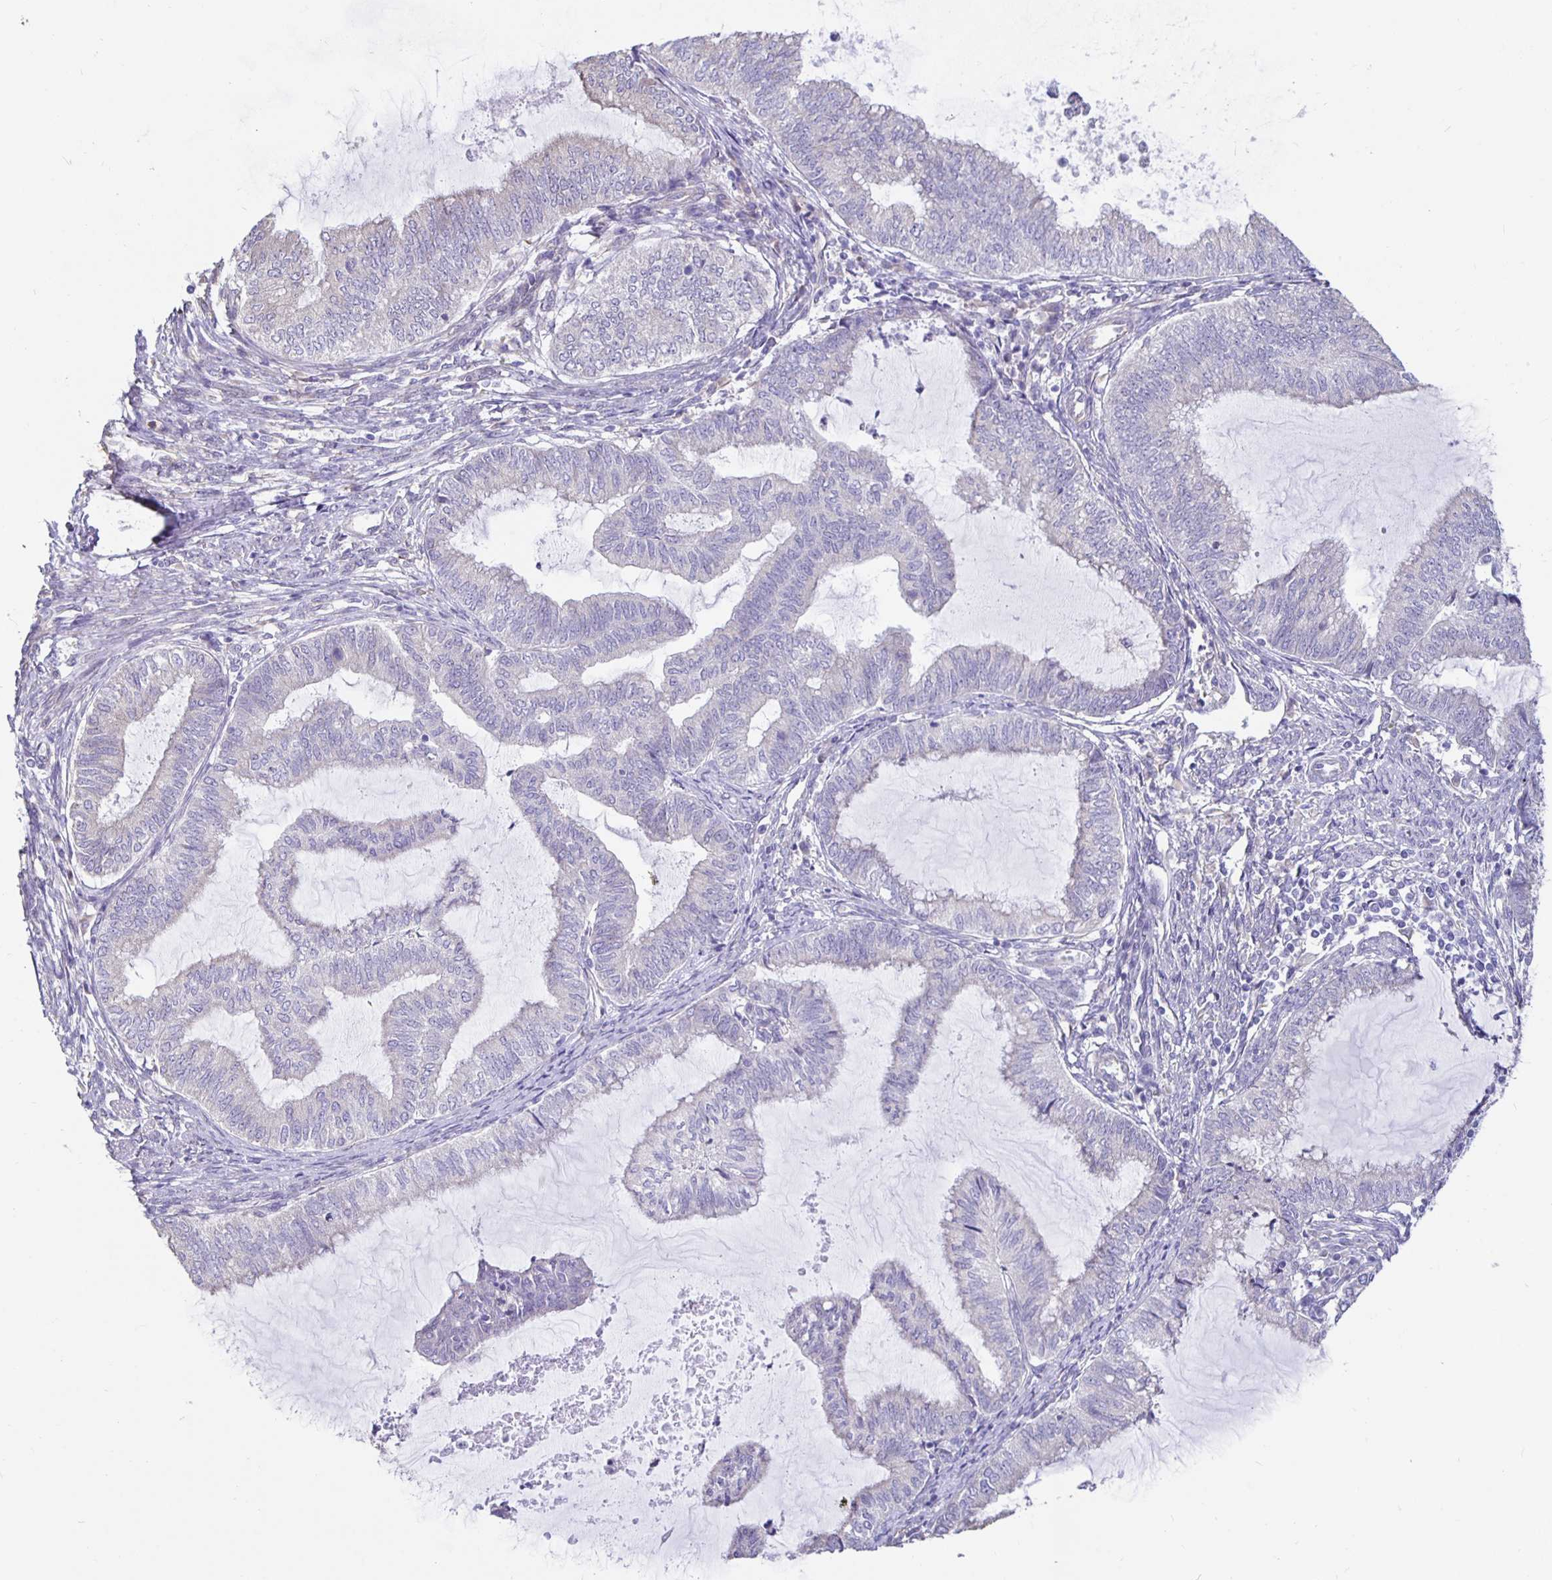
{"staining": {"intensity": "negative", "quantity": "none", "location": "none"}, "tissue": "endometrial cancer", "cell_type": "Tumor cells", "image_type": "cancer", "snomed": [{"axis": "morphology", "description": "Adenocarcinoma, NOS"}, {"axis": "topography", "description": "Endometrium"}], "caption": "Endometrial adenocarcinoma was stained to show a protein in brown. There is no significant staining in tumor cells.", "gene": "DNAI2", "patient": {"sex": "female", "age": 79}}